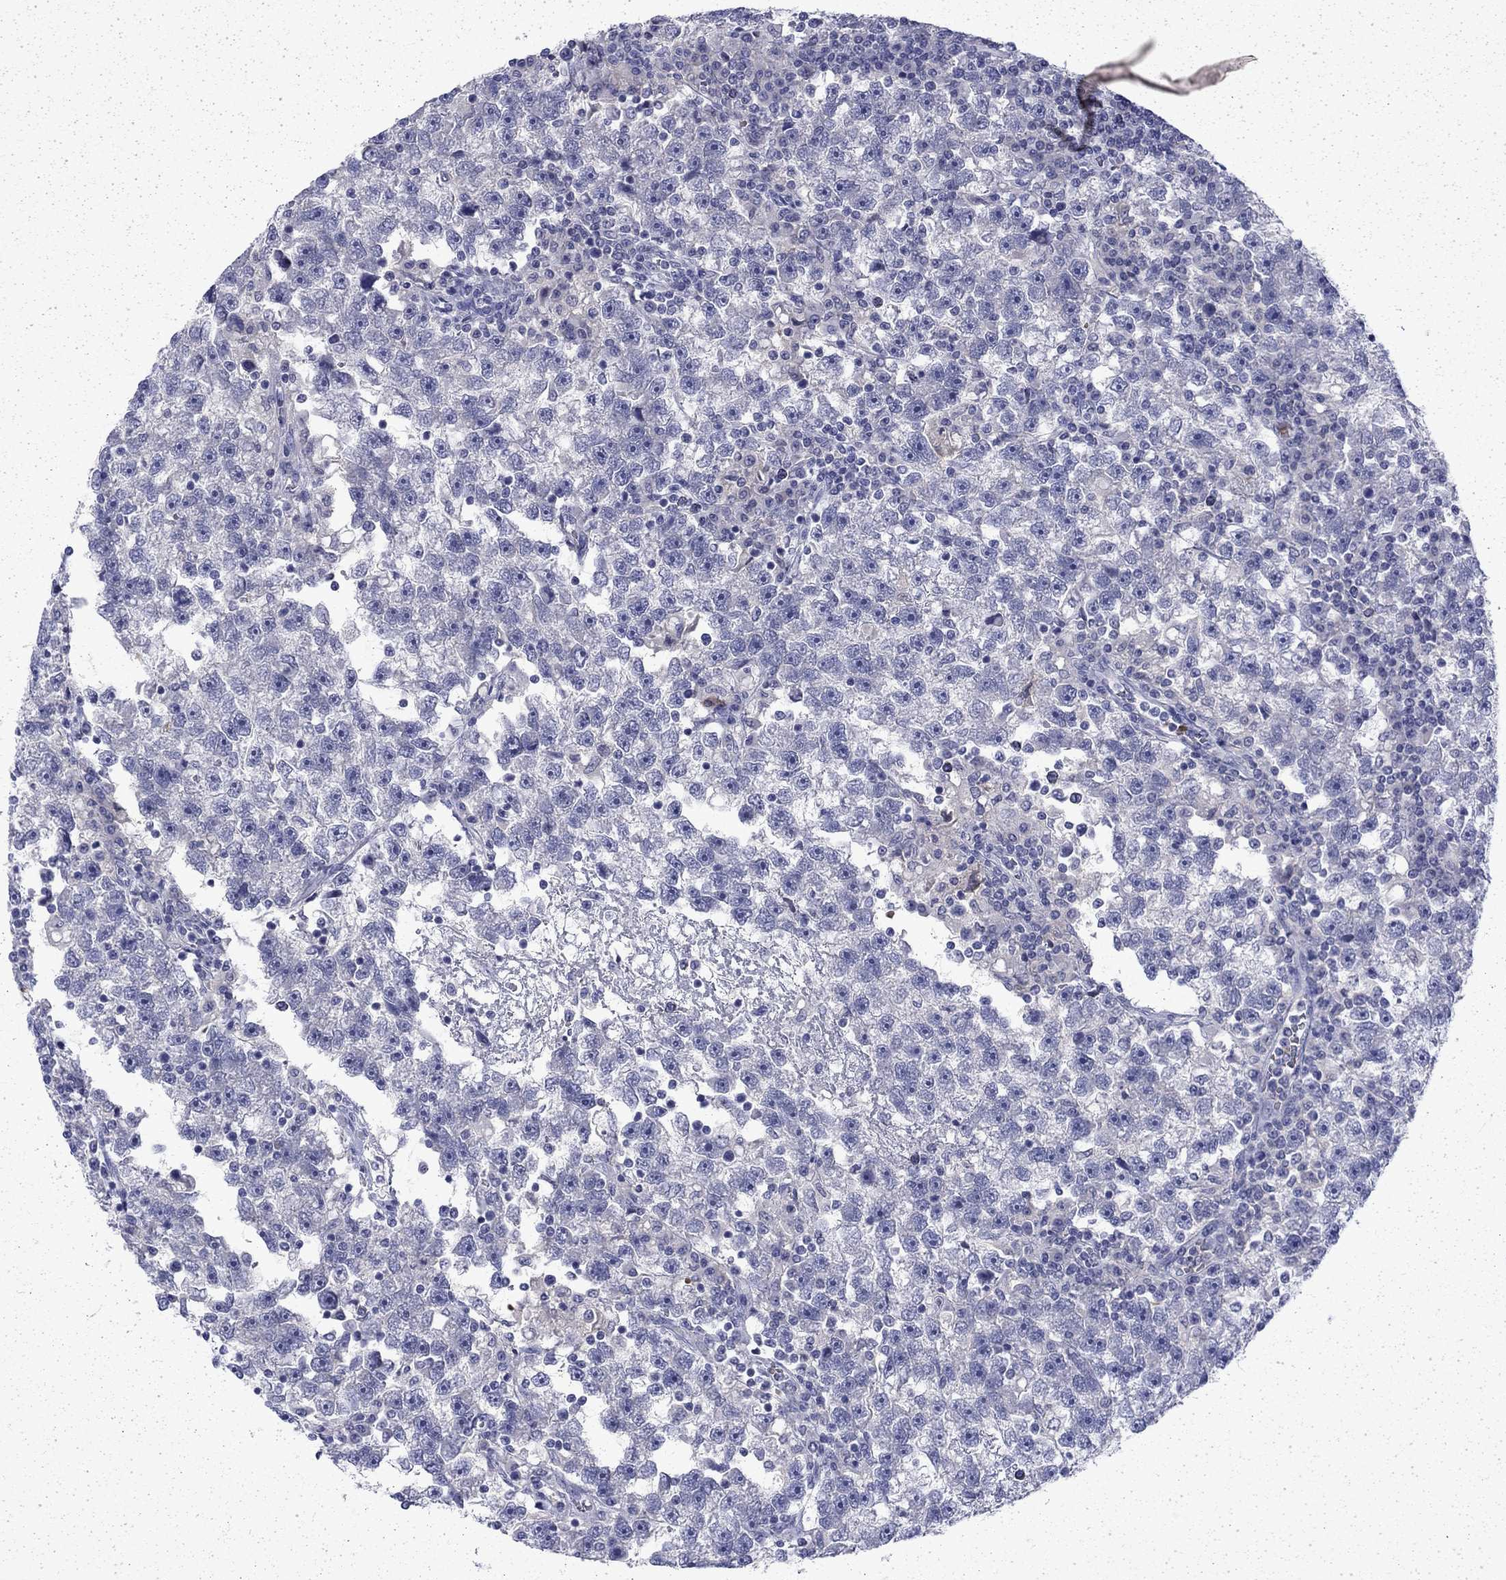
{"staining": {"intensity": "negative", "quantity": "none", "location": "none"}, "tissue": "testis cancer", "cell_type": "Tumor cells", "image_type": "cancer", "snomed": [{"axis": "morphology", "description": "Seminoma, NOS"}, {"axis": "topography", "description": "Testis"}], "caption": "Immunohistochemistry of testis cancer exhibits no positivity in tumor cells. (Stains: DAB IHC with hematoxylin counter stain, Microscopy: brightfield microscopy at high magnification).", "gene": "ENPP6", "patient": {"sex": "male", "age": 47}}